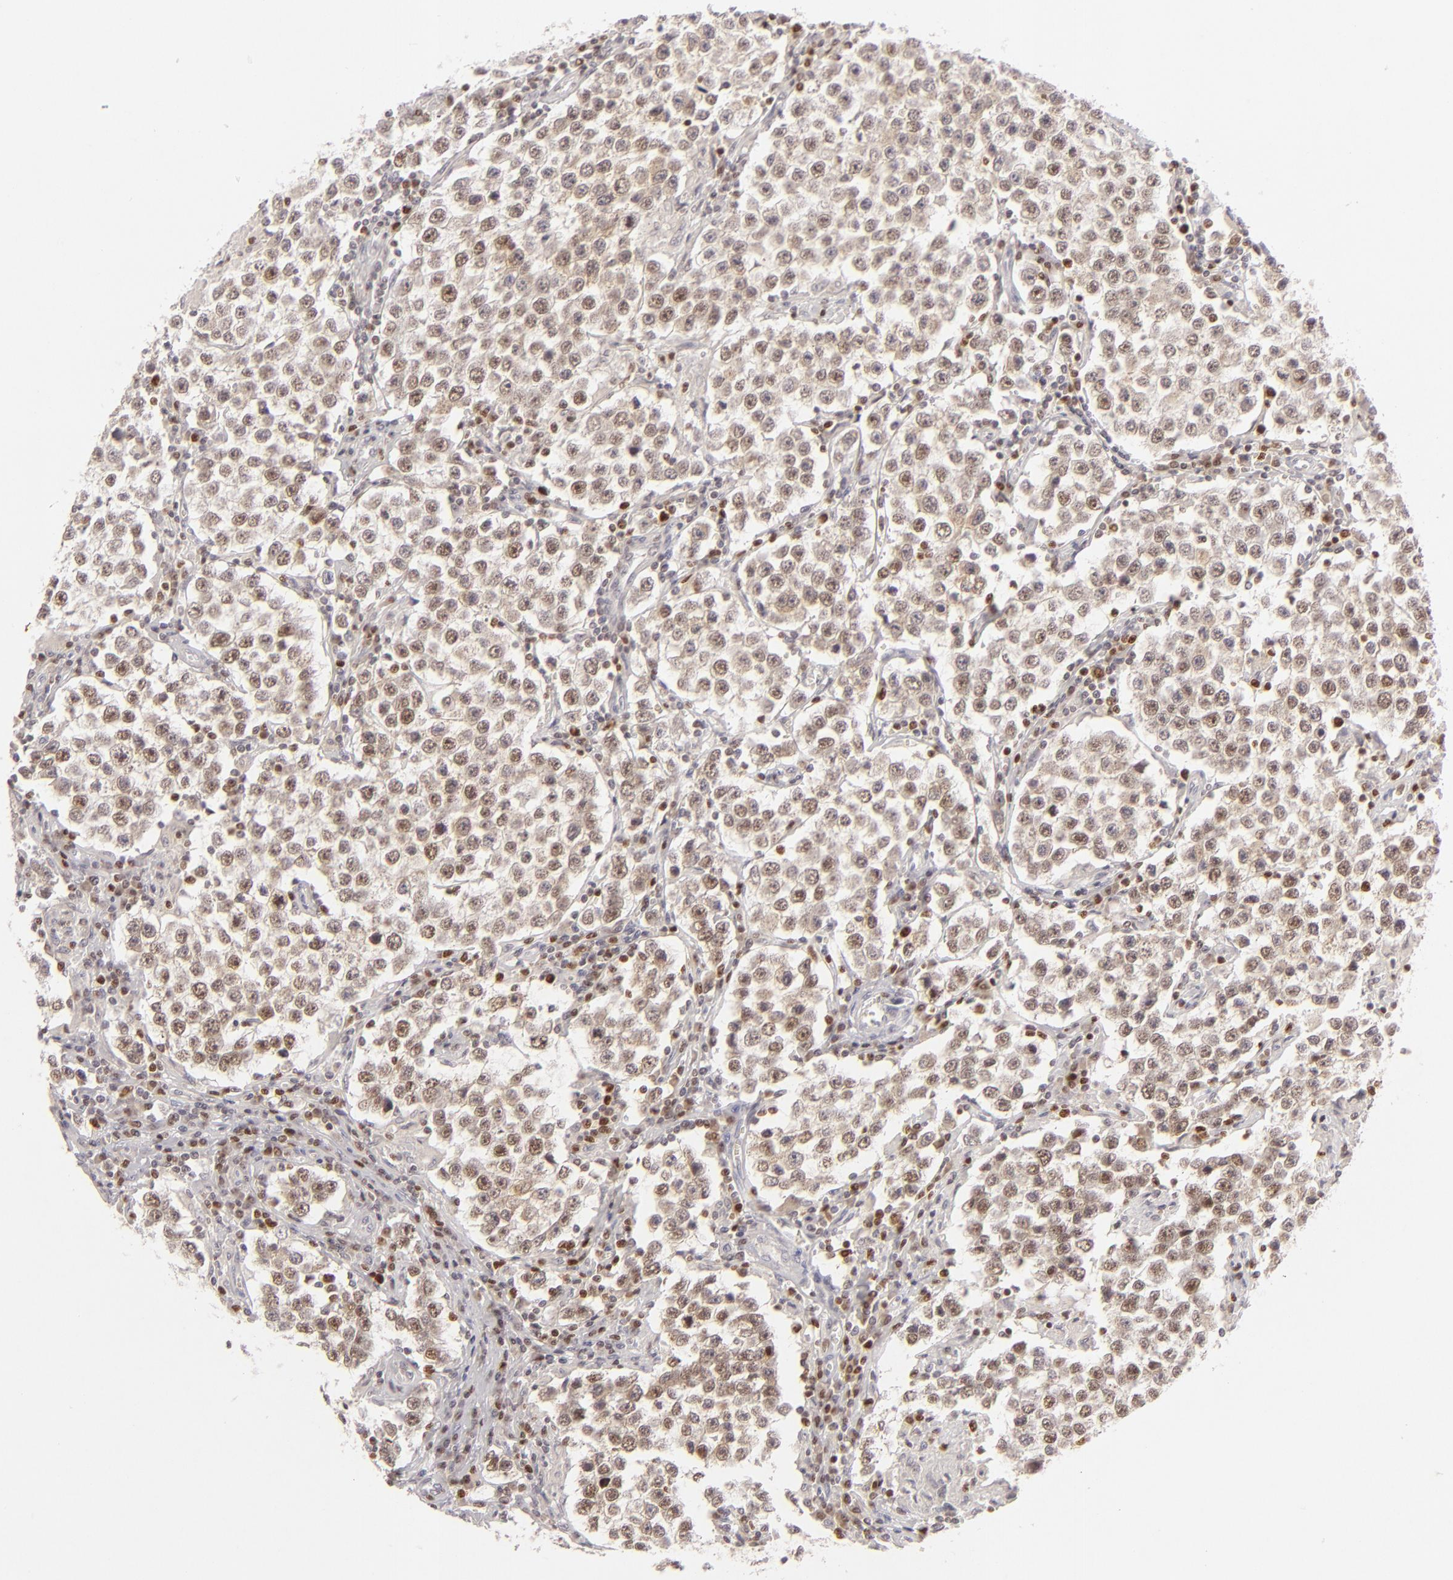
{"staining": {"intensity": "moderate", "quantity": ">75%", "location": "nuclear"}, "tissue": "testis cancer", "cell_type": "Tumor cells", "image_type": "cancer", "snomed": [{"axis": "morphology", "description": "Seminoma, NOS"}, {"axis": "topography", "description": "Testis"}], "caption": "IHC of testis seminoma reveals medium levels of moderate nuclear expression in about >75% of tumor cells. Using DAB (3,3'-diaminobenzidine) (brown) and hematoxylin (blue) stains, captured at high magnification using brightfield microscopy.", "gene": "FEN1", "patient": {"sex": "male", "age": 36}}